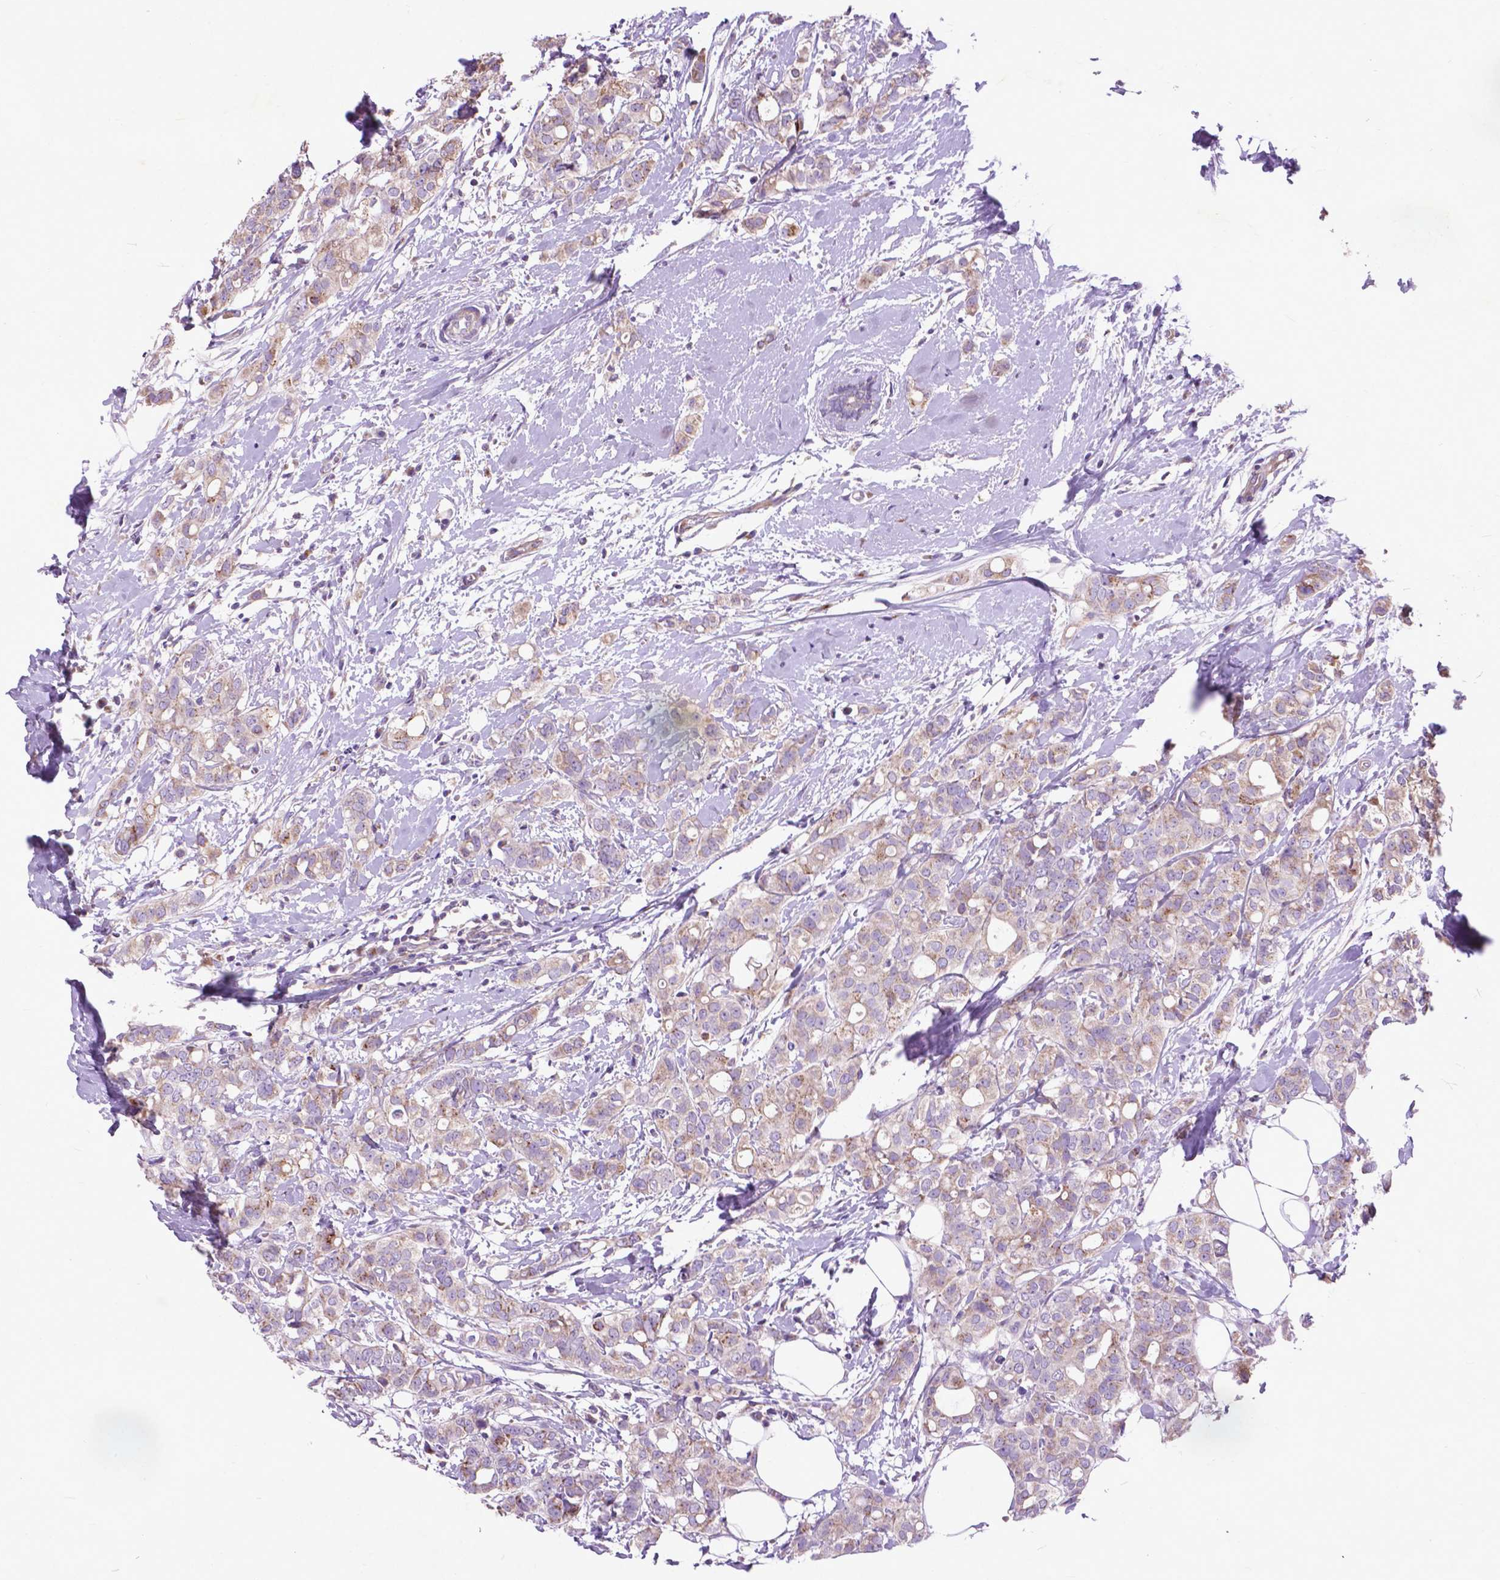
{"staining": {"intensity": "weak", "quantity": ">75%", "location": "cytoplasmic/membranous"}, "tissue": "breast cancer", "cell_type": "Tumor cells", "image_type": "cancer", "snomed": [{"axis": "morphology", "description": "Duct carcinoma"}, {"axis": "topography", "description": "Breast"}], "caption": "A brown stain labels weak cytoplasmic/membranous expression of a protein in human breast infiltrating ductal carcinoma tumor cells.", "gene": "ATG4D", "patient": {"sex": "female", "age": 40}}